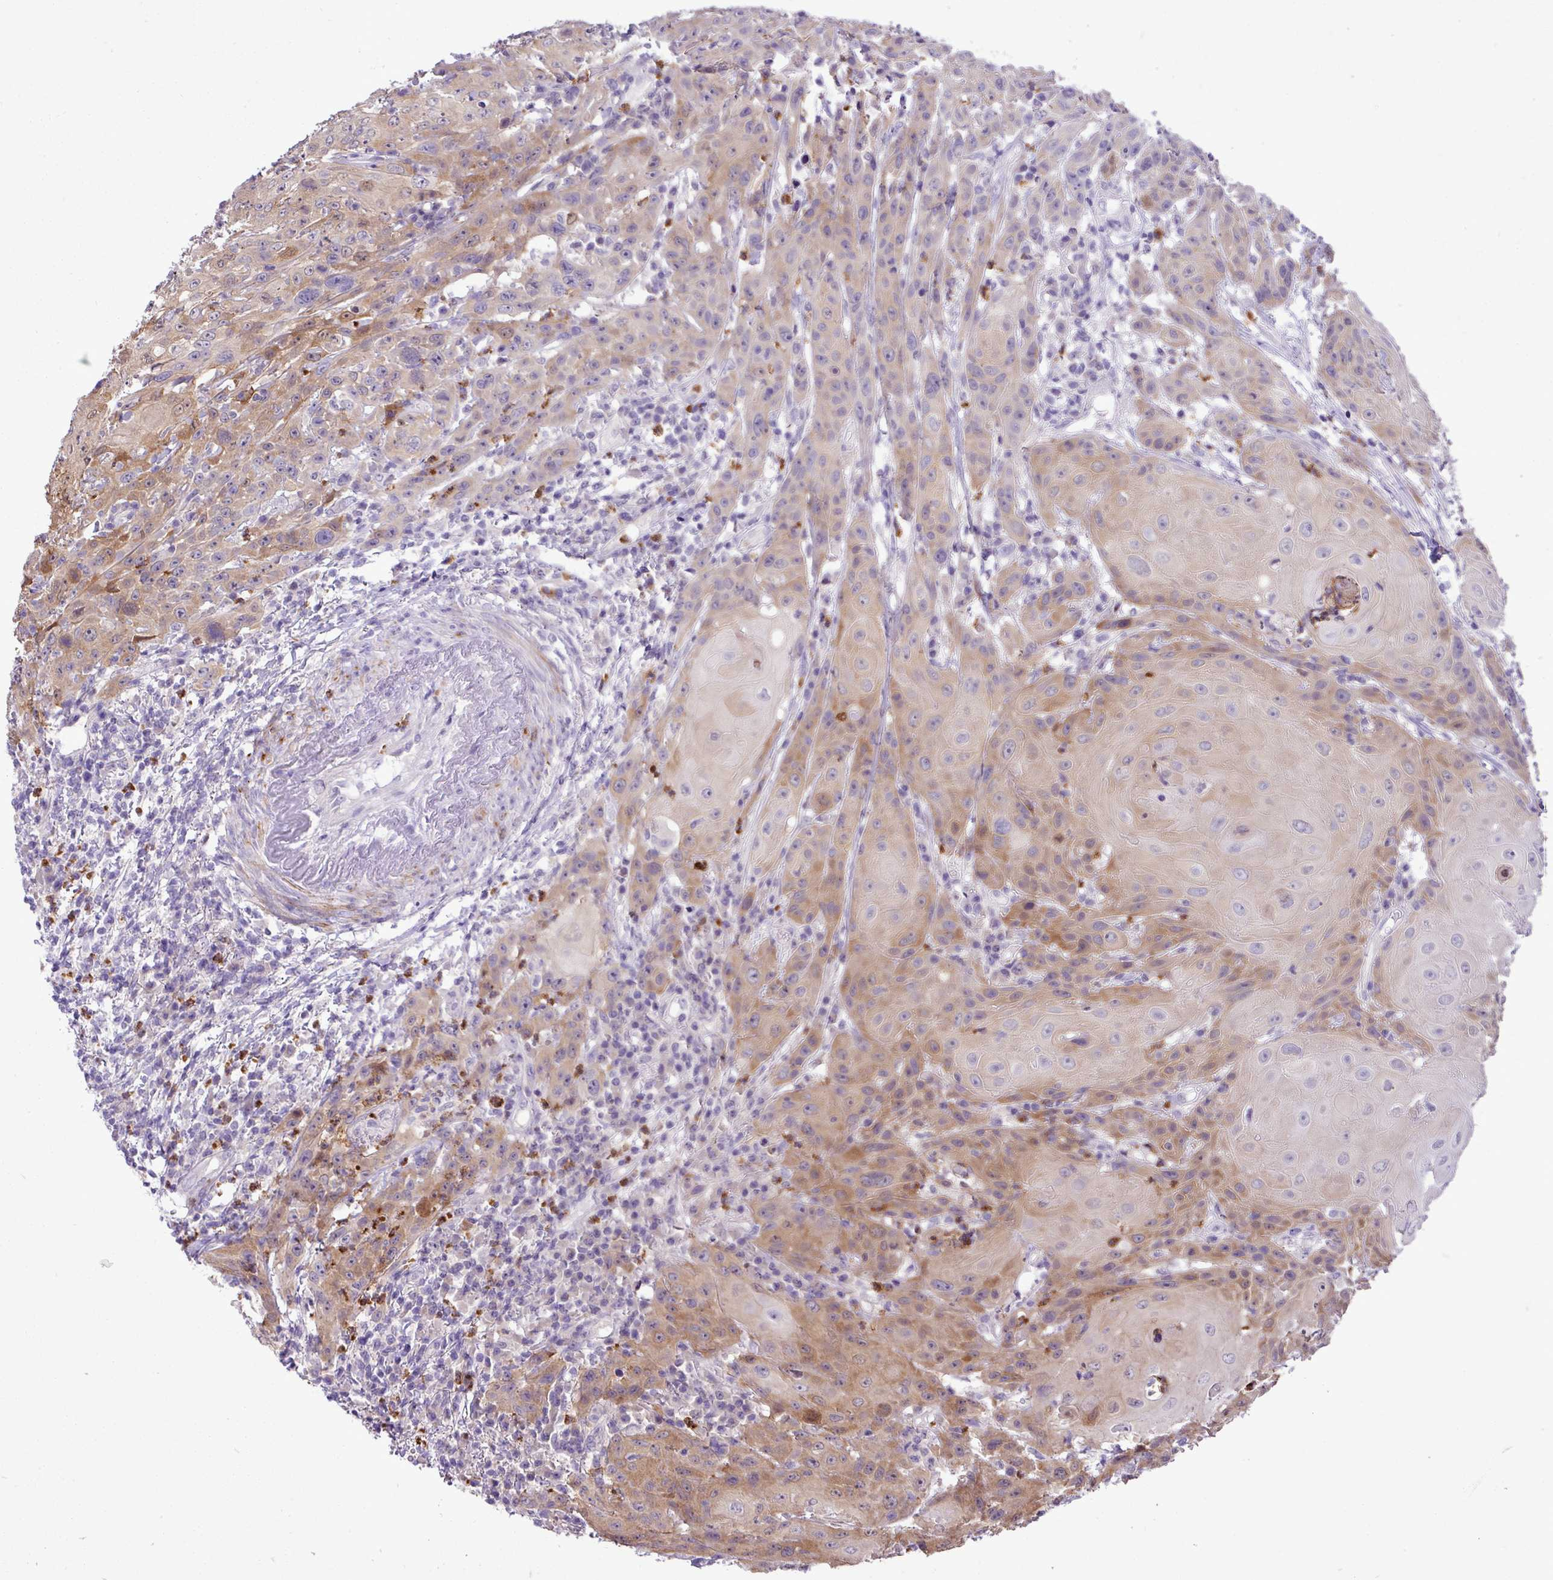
{"staining": {"intensity": "moderate", "quantity": "25%-75%", "location": "cytoplasmic/membranous"}, "tissue": "head and neck cancer", "cell_type": "Tumor cells", "image_type": "cancer", "snomed": [{"axis": "morphology", "description": "Squamous cell carcinoma, NOS"}, {"axis": "topography", "description": "Skin"}, {"axis": "topography", "description": "Head-Neck"}], "caption": "Immunohistochemistry (IHC) image of head and neck squamous cell carcinoma stained for a protein (brown), which shows medium levels of moderate cytoplasmic/membranous expression in approximately 25%-75% of tumor cells.", "gene": "ZSCAN5A", "patient": {"sex": "male", "age": 80}}